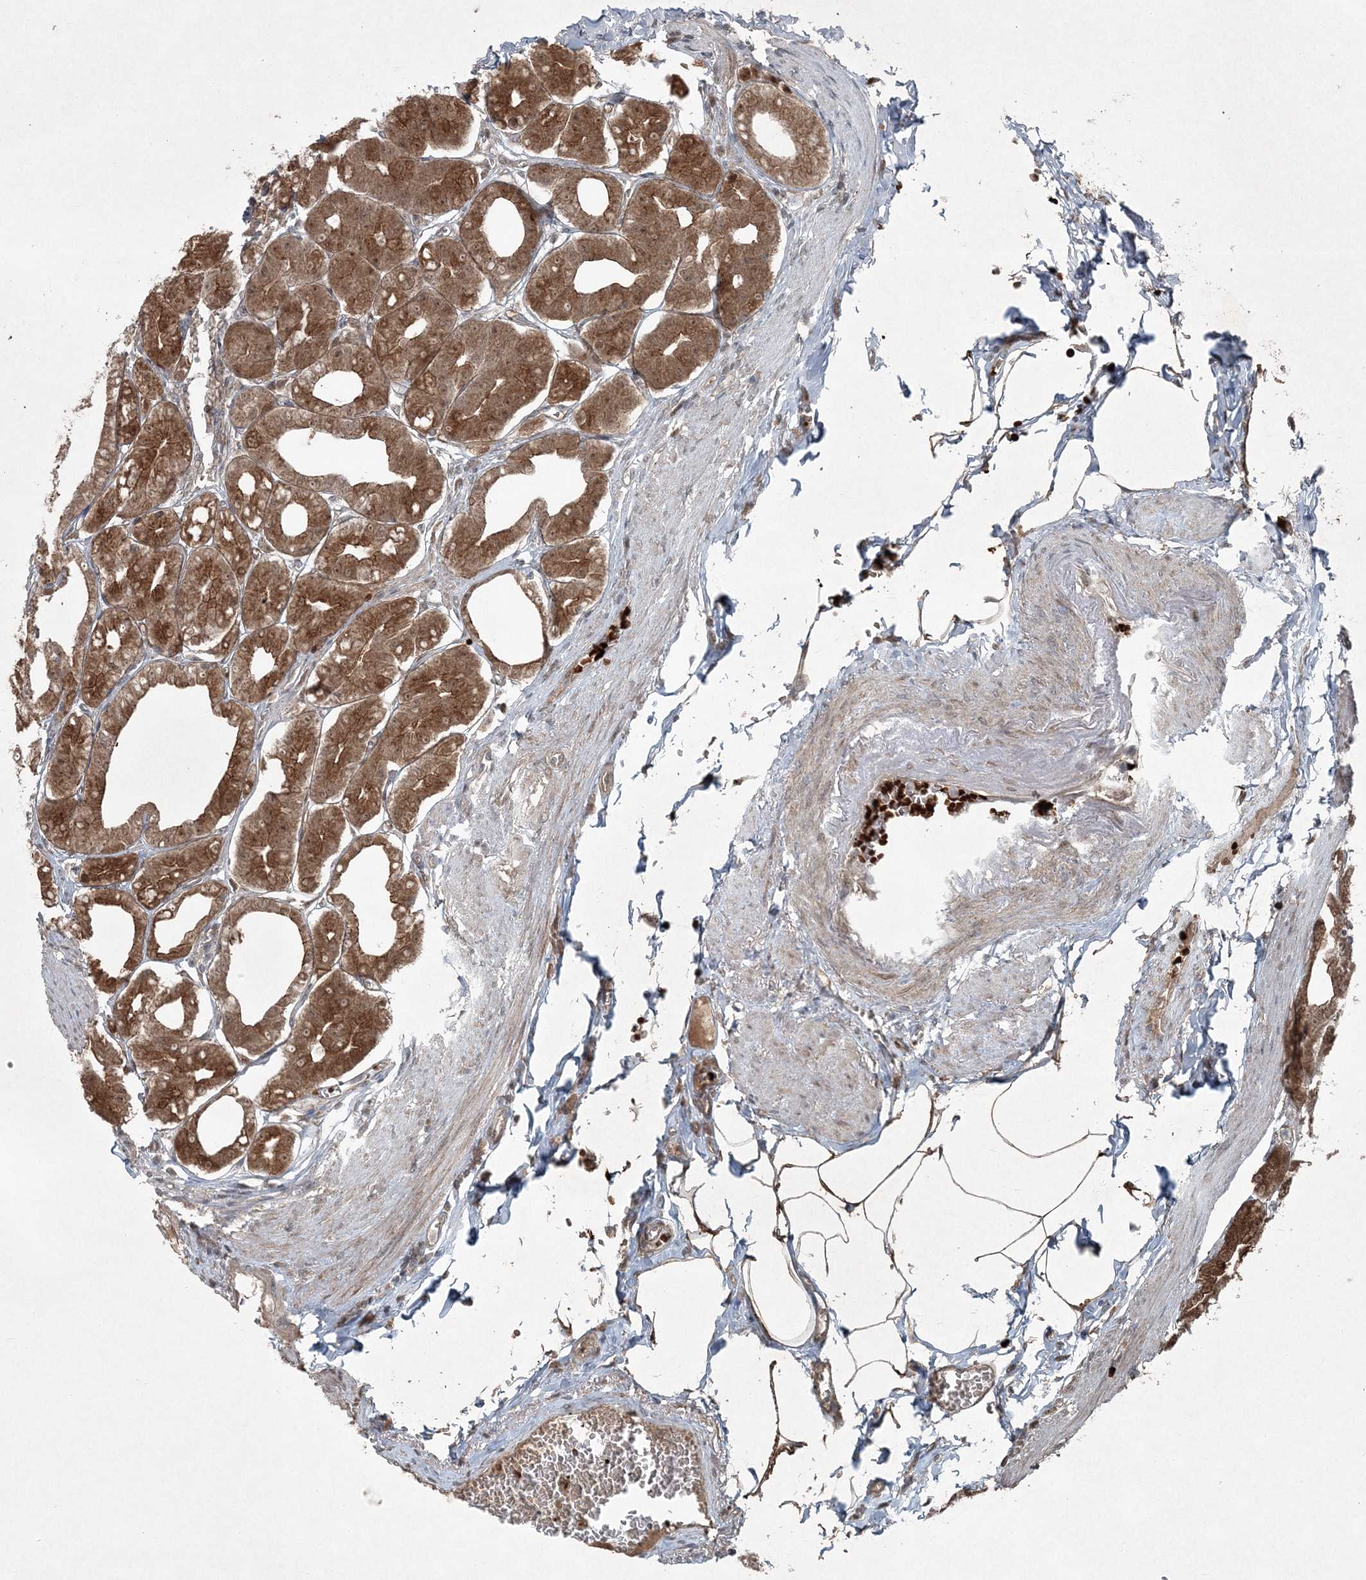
{"staining": {"intensity": "moderate", "quantity": ">75%", "location": "cytoplasmic/membranous,nuclear"}, "tissue": "stomach", "cell_type": "Glandular cells", "image_type": "normal", "snomed": [{"axis": "morphology", "description": "Normal tissue, NOS"}, {"axis": "topography", "description": "Stomach, lower"}], "caption": "Immunohistochemistry photomicrograph of unremarkable stomach: human stomach stained using IHC shows medium levels of moderate protein expression localized specifically in the cytoplasmic/membranous,nuclear of glandular cells, appearing as a cytoplasmic/membranous,nuclear brown color.", "gene": "FBXL17", "patient": {"sex": "male", "age": 71}}